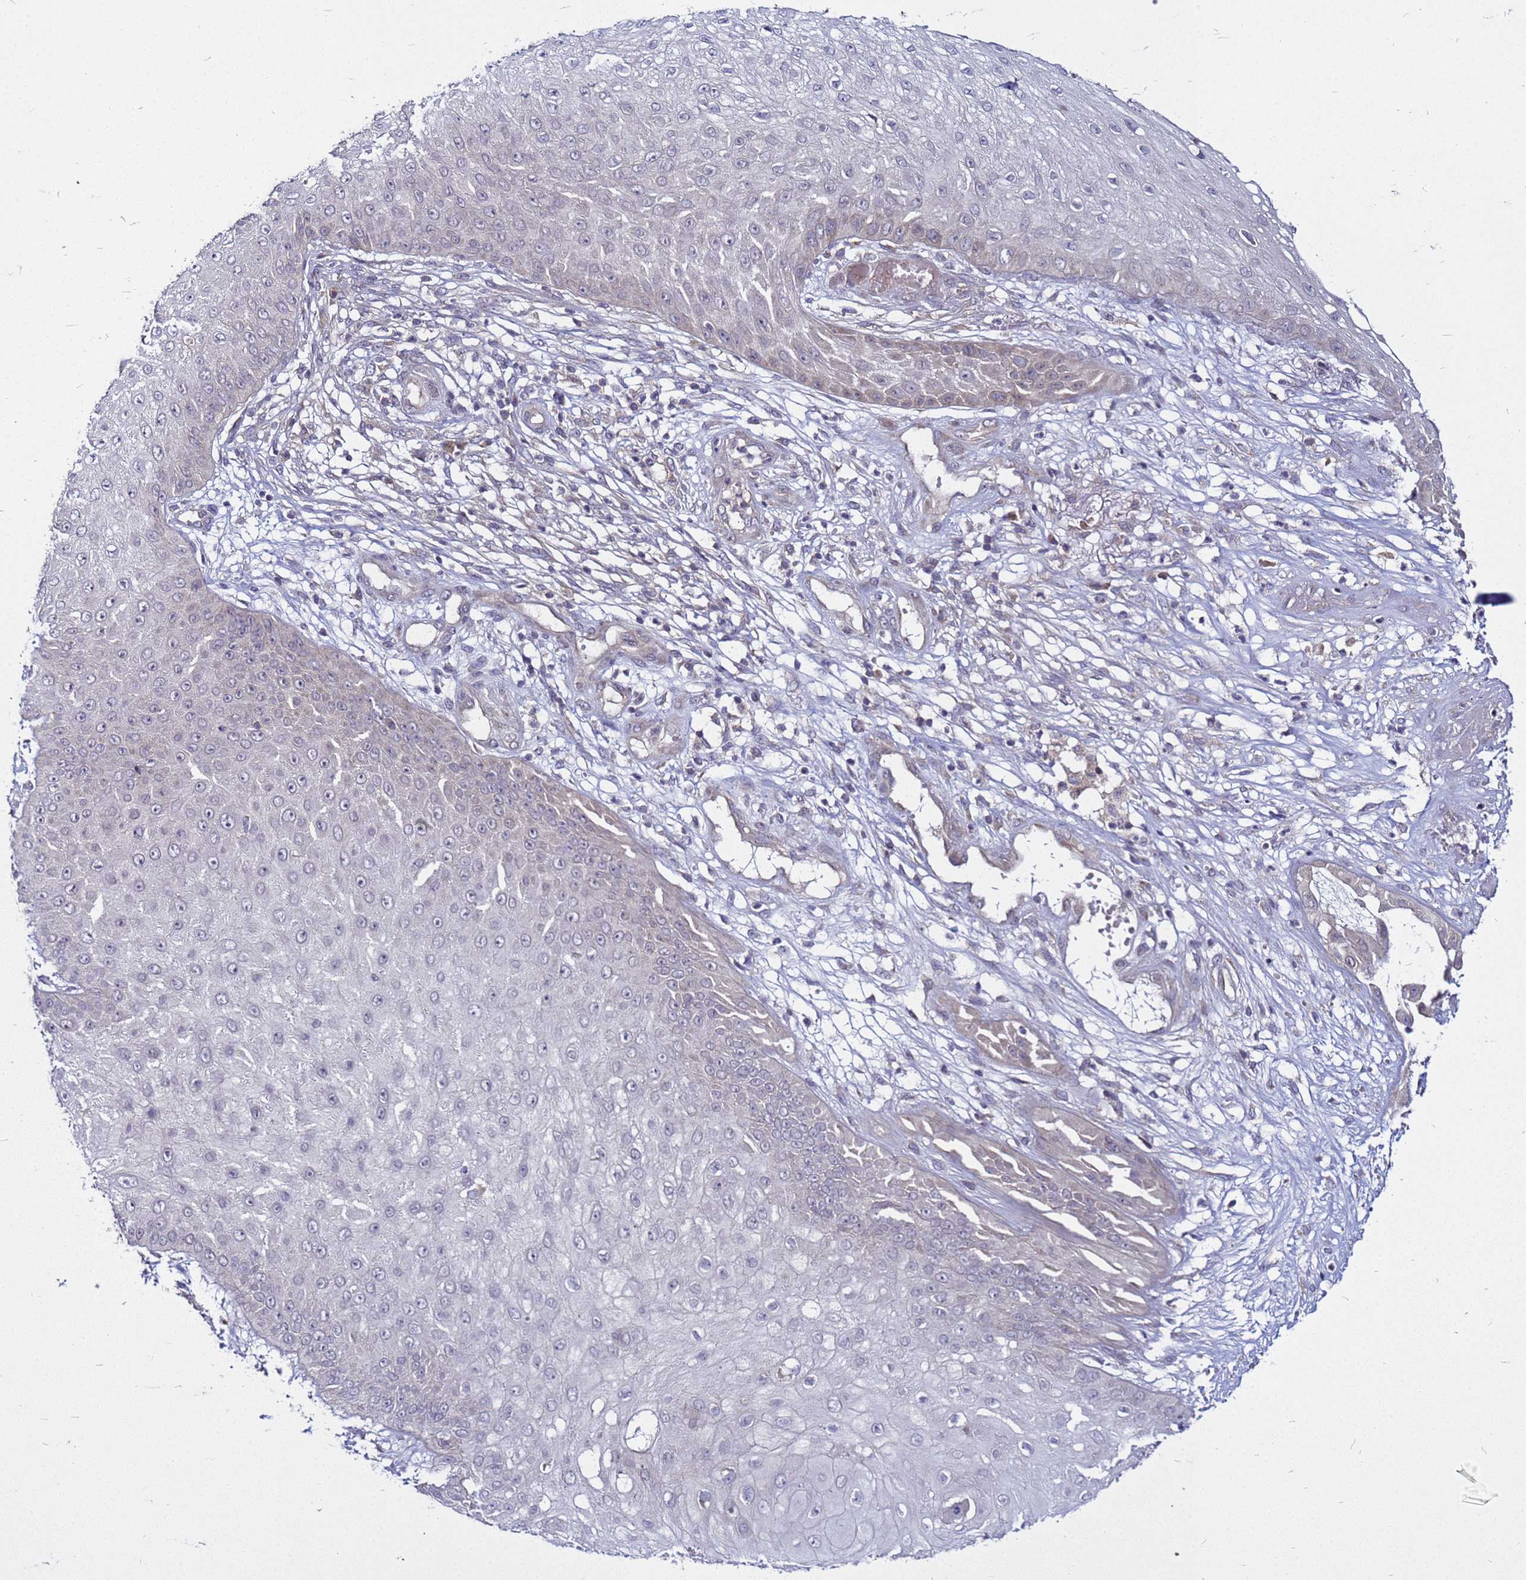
{"staining": {"intensity": "negative", "quantity": "none", "location": "none"}, "tissue": "skin cancer", "cell_type": "Tumor cells", "image_type": "cancer", "snomed": [{"axis": "morphology", "description": "Squamous cell carcinoma, NOS"}, {"axis": "topography", "description": "Skin"}], "caption": "Immunohistochemistry of skin squamous cell carcinoma exhibits no staining in tumor cells.", "gene": "SAT1", "patient": {"sex": "male", "age": 70}}